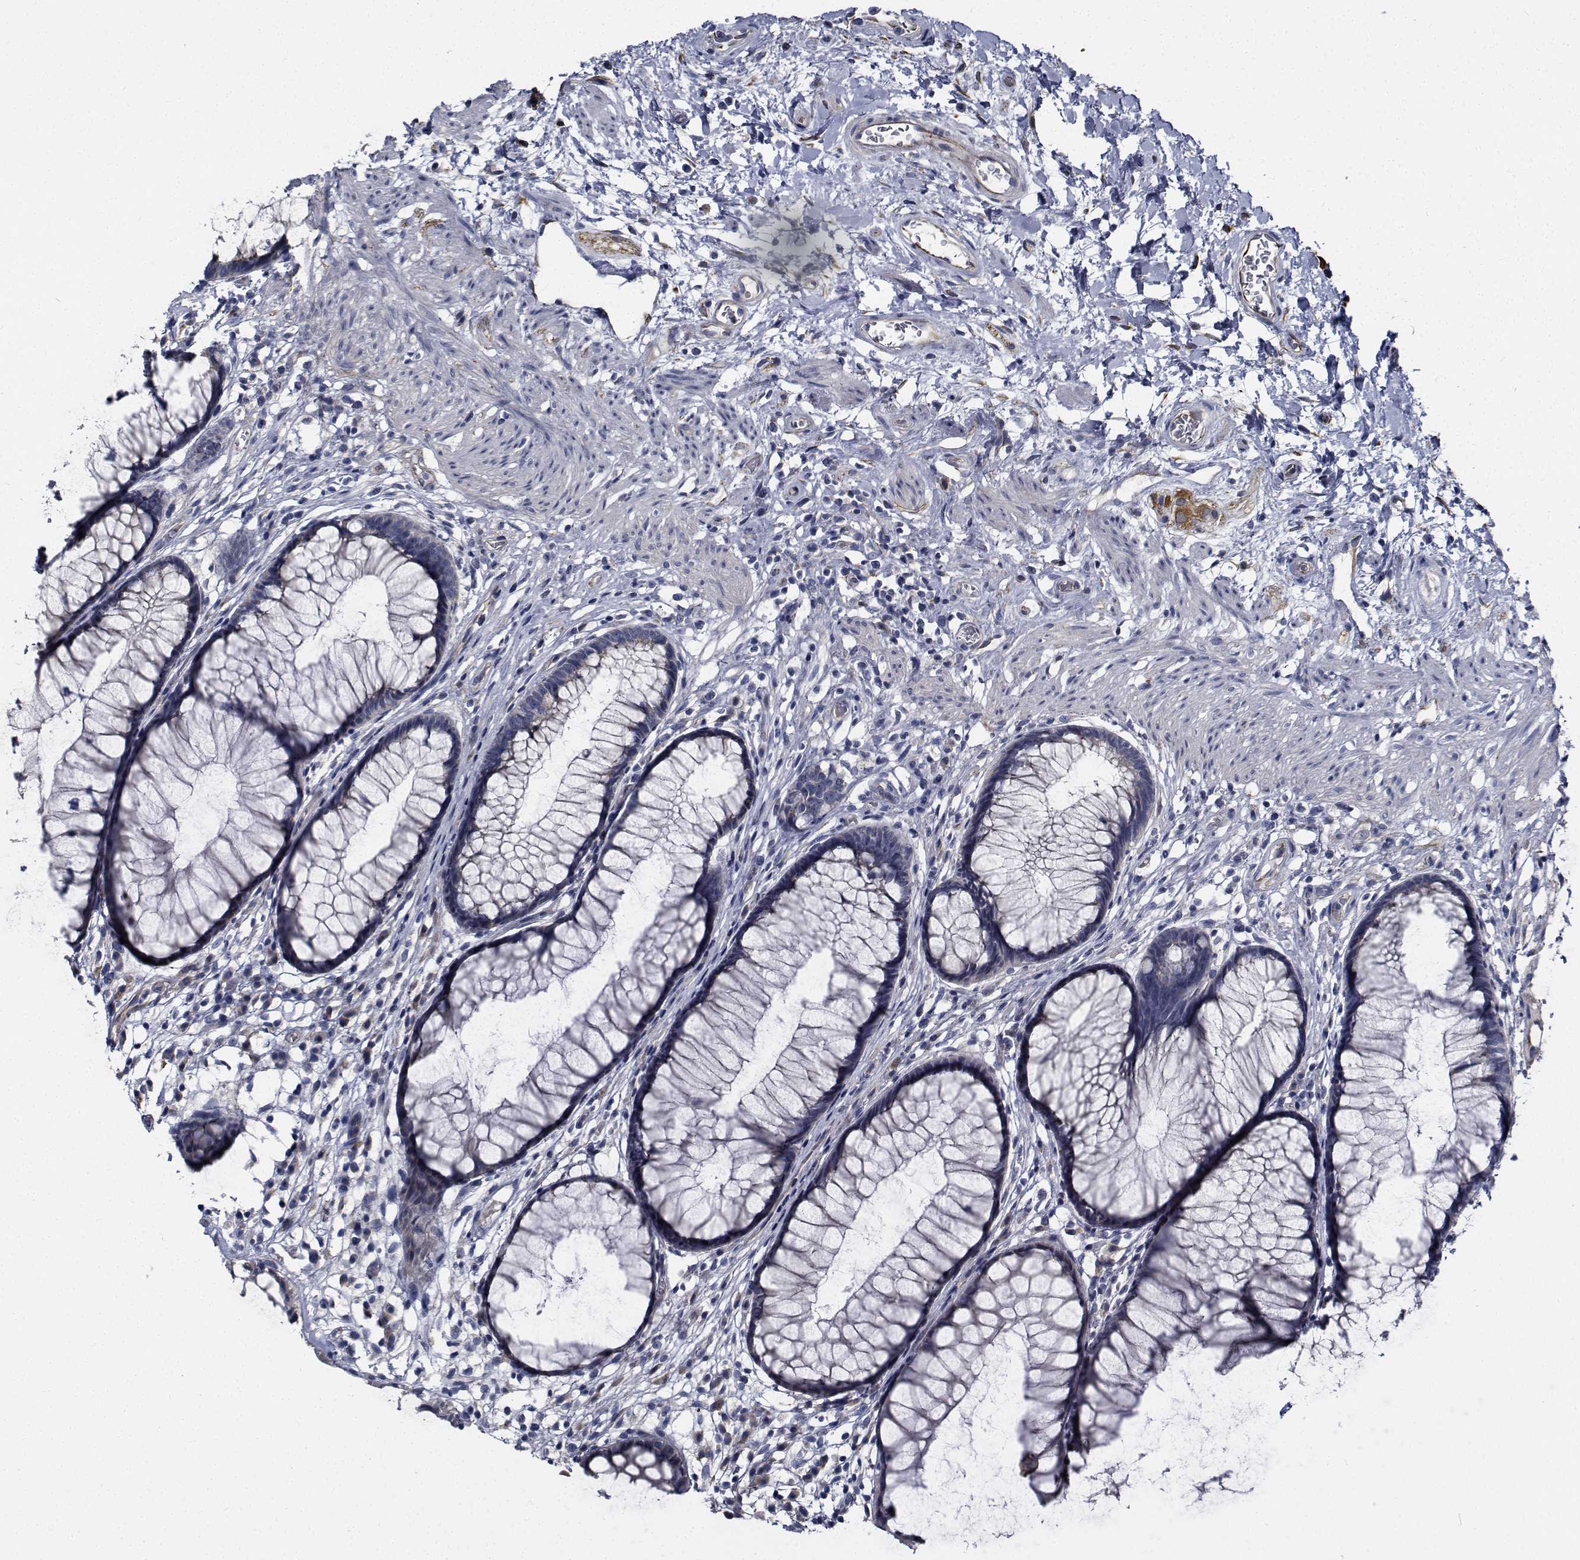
{"staining": {"intensity": "negative", "quantity": "none", "location": "none"}, "tissue": "rectum", "cell_type": "Glandular cells", "image_type": "normal", "snomed": [{"axis": "morphology", "description": "Normal tissue, NOS"}, {"axis": "topography", "description": "Smooth muscle"}, {"axis": "topography", "description": "Rectum"}], "caption": "IHC micrograph of normal rectum stained for a protein (brown), which displays no positivity in glandular cells. (Brightfield microscopy of DAB immunohistochemistry (IHC) at high magnification).", "gene": "TTBK1", "patient": {"sex": "male", "age": 53}}